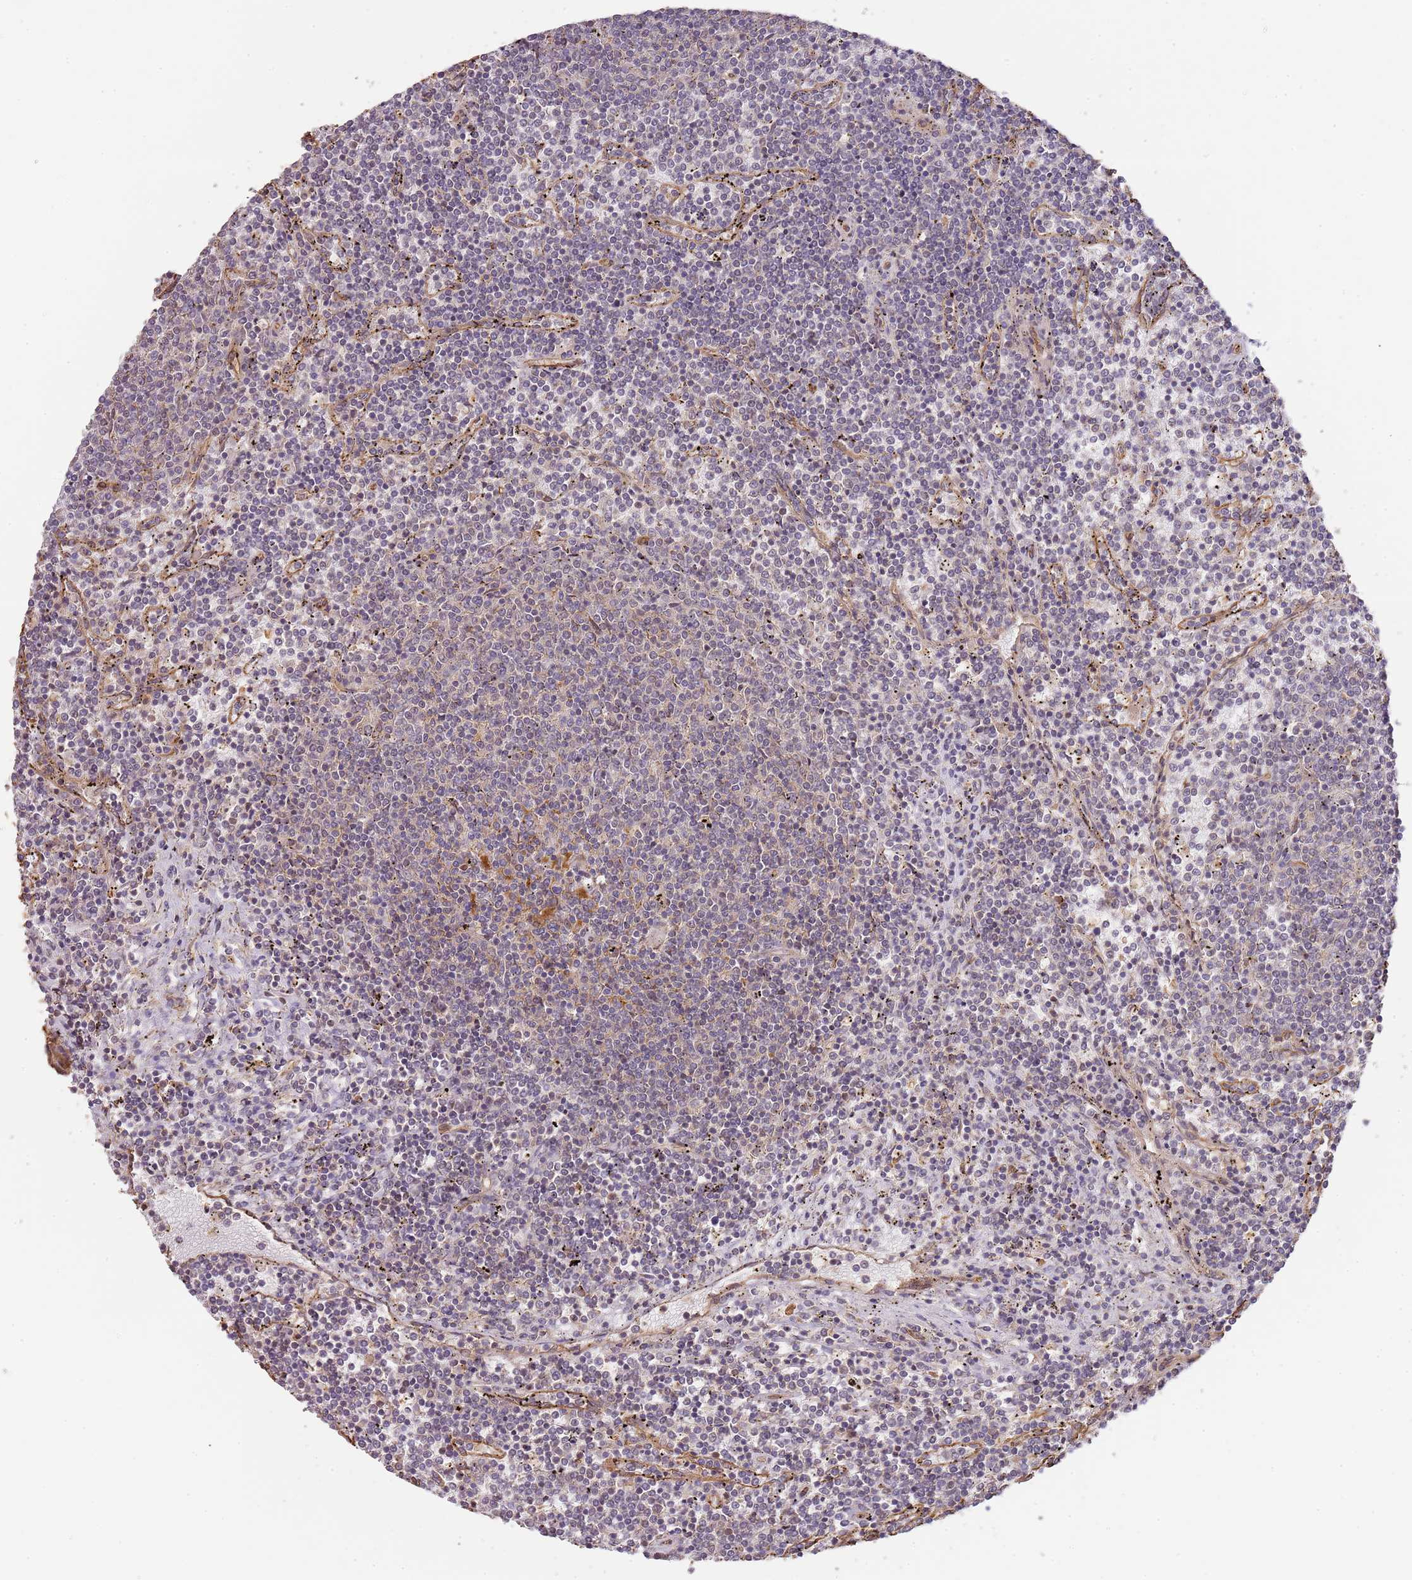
{"staining": {"intensity": "negative", "quantity": "none", "location": "none"}, "tissue": "lymphoma", "cell_type": "Tumor cells", "image_type": "cancer", "snomed": [{"axis": "morphology", "description": "Malignant lymphoma, non-Hodgkin's type, Low grade"}, {"axis": "topography", "description": "Spleen"}], "caption": "The image reveals no staining of tumor cells in low-grade malignant lymphoma, non-Hodgkin's type. (Brightfield microscopy of DAB (3,3'-diaminobenzidine) IHC at high magnification).", "gene": "SURF2", "patient": {"sex": "female", "age": 50}}